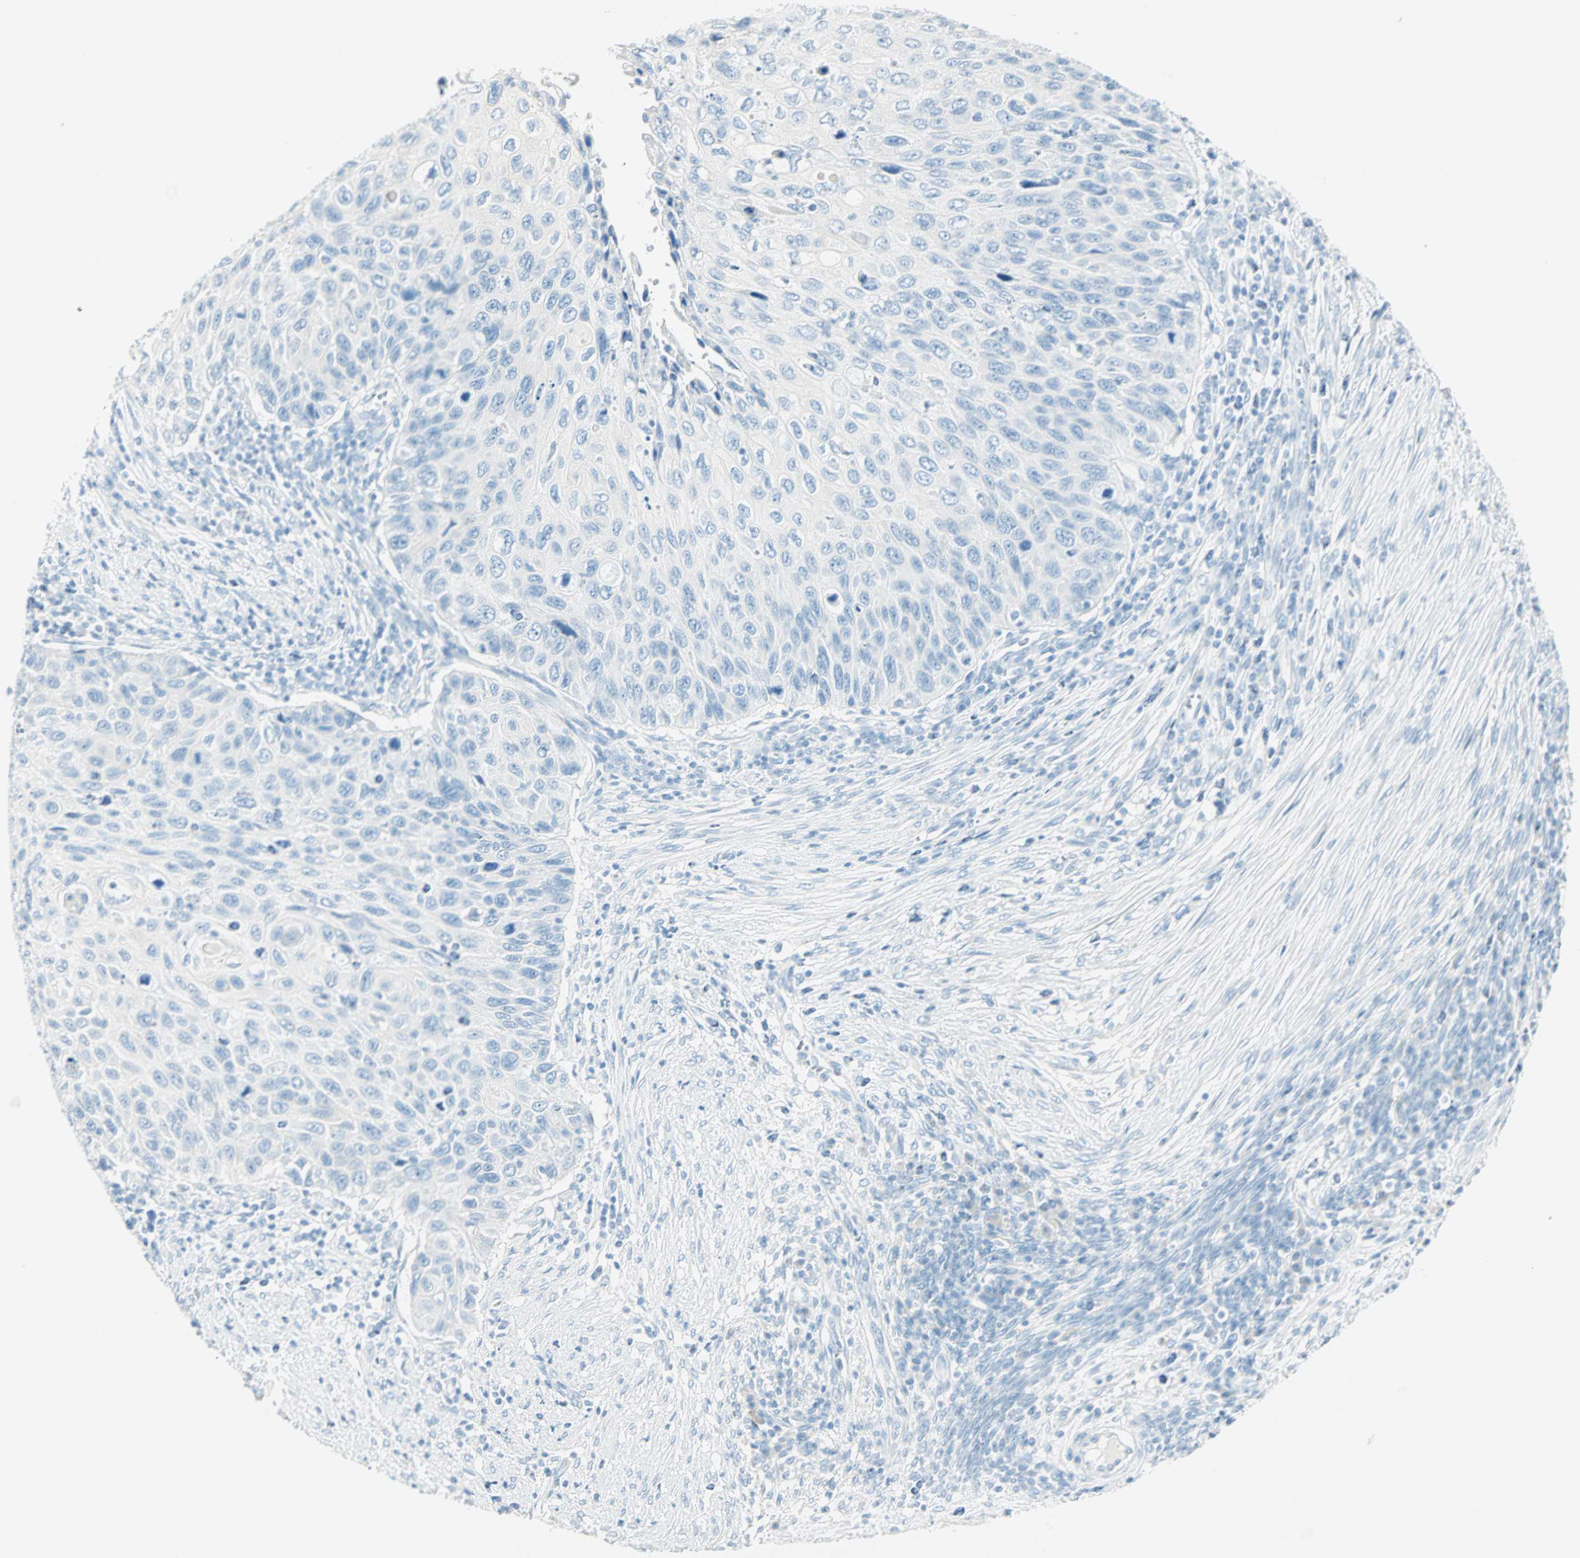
{"staining": {"intensity": "negative", "quantity": "none", "location": "none"}, "tissue": "cervical cancer", "cell_type": "Tumor cells", "image_type": "cancer", "snomed": [{"axis": "morphology", "description": "Squamous cell carcinoma, NOS"}, {"axis": "topography", "description": "Cervix"}], "caption": "IHC of human cervical cancer demonstrates no positivity in tumor cells. The staining is performed using DAB (3,3'-diaminobenzidine) brown chromogen with nuclei counter-stained in using hematoxylin.", "gene": "NES", "patient": {"sex": "female", "age": 70}}